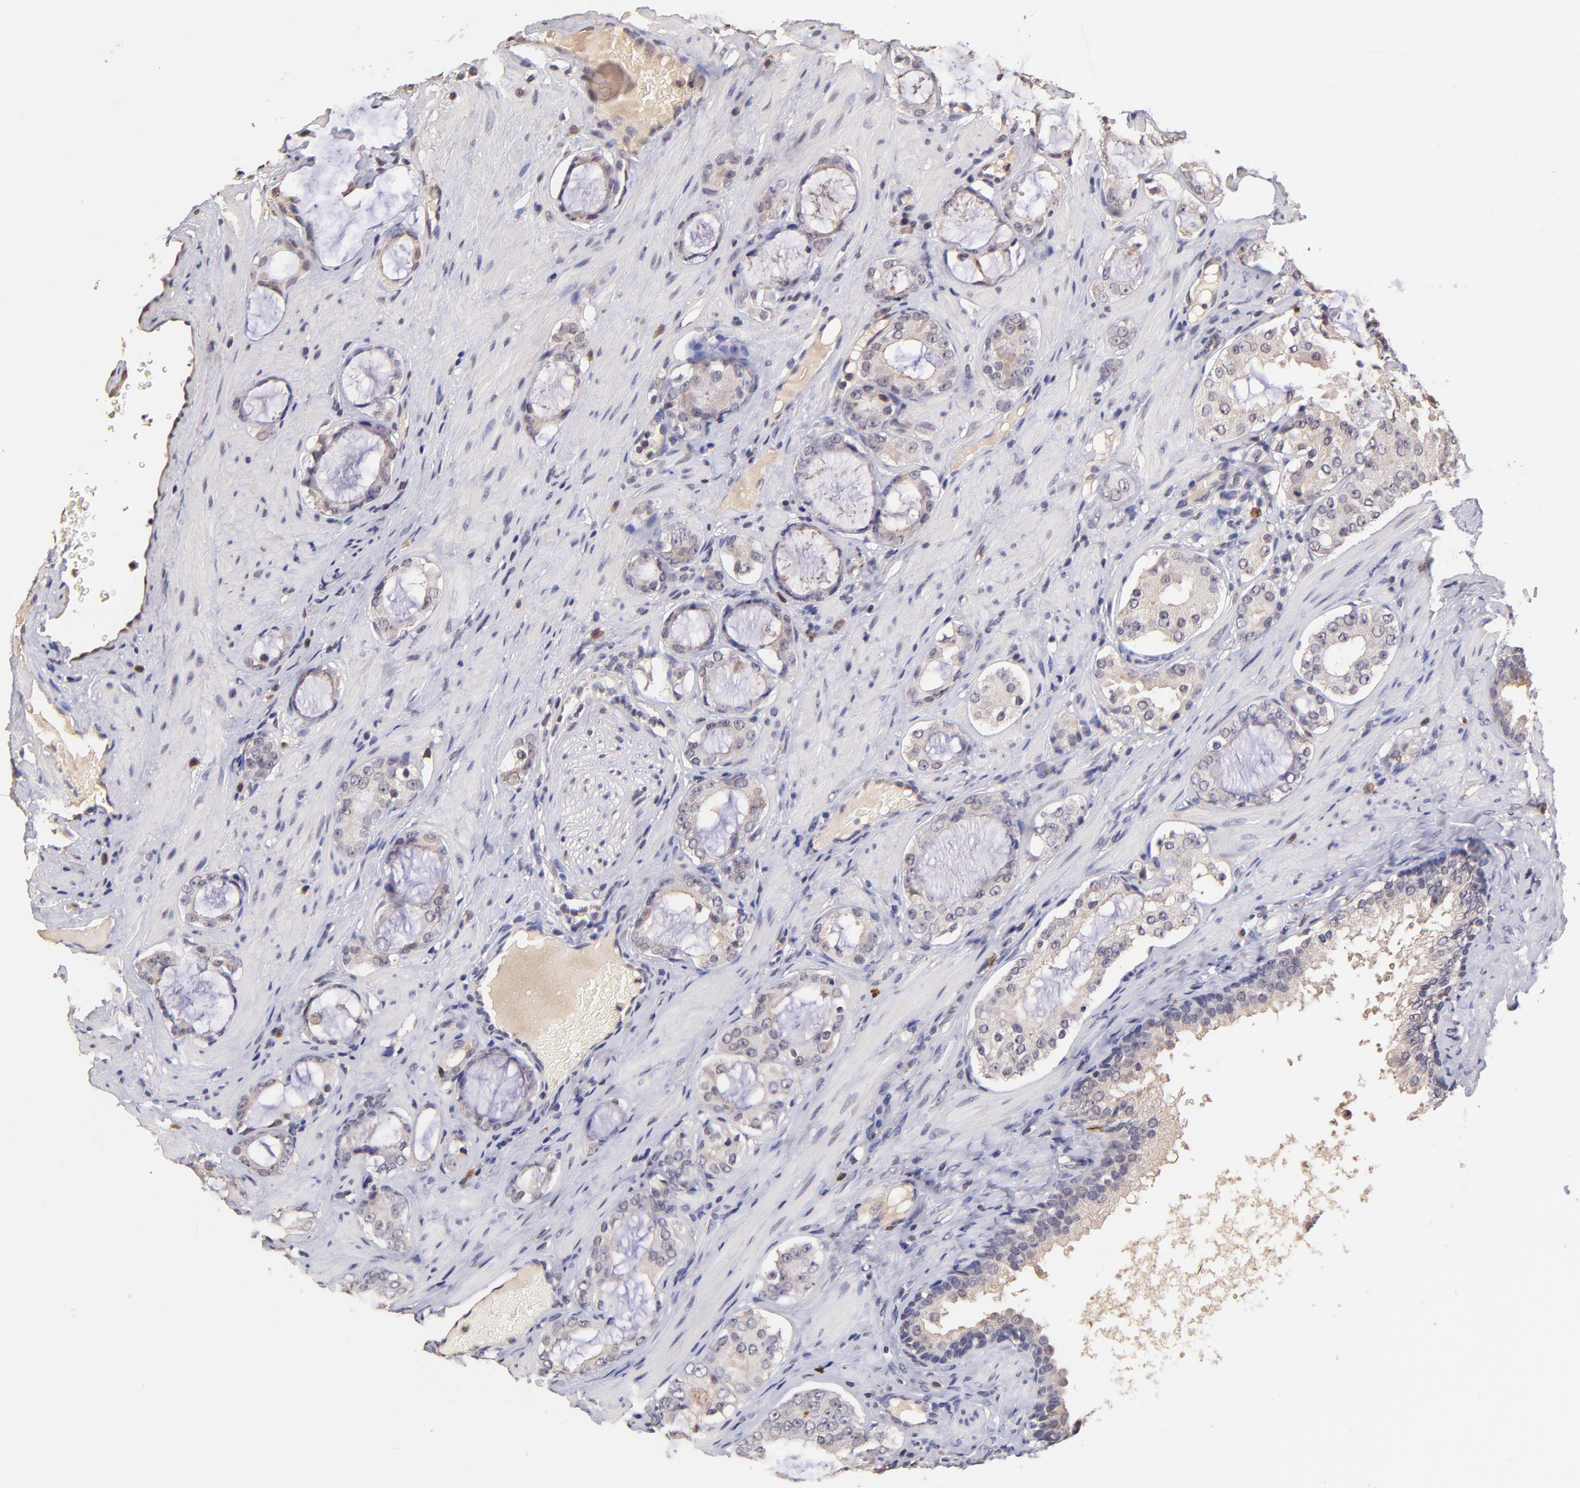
{"staining": {"intensity": "negative", "quantity": "none", "location": "none"}, "tissue": "prostate cancer", "cell_type": "Tumor cells", "image_type": "cancer", "snomed": [{"axis": "morphology", "description": "Adenocarcinoma, Medium grade"}, {"axis": "topography", "description": "Prostate"}], "caption": "There is no significant positivity in tumor cells of adenocarcinoma (medium-grade) (prostate).", "gene": "RNASEL", "patient": {"sex": "male", "age": 73}}